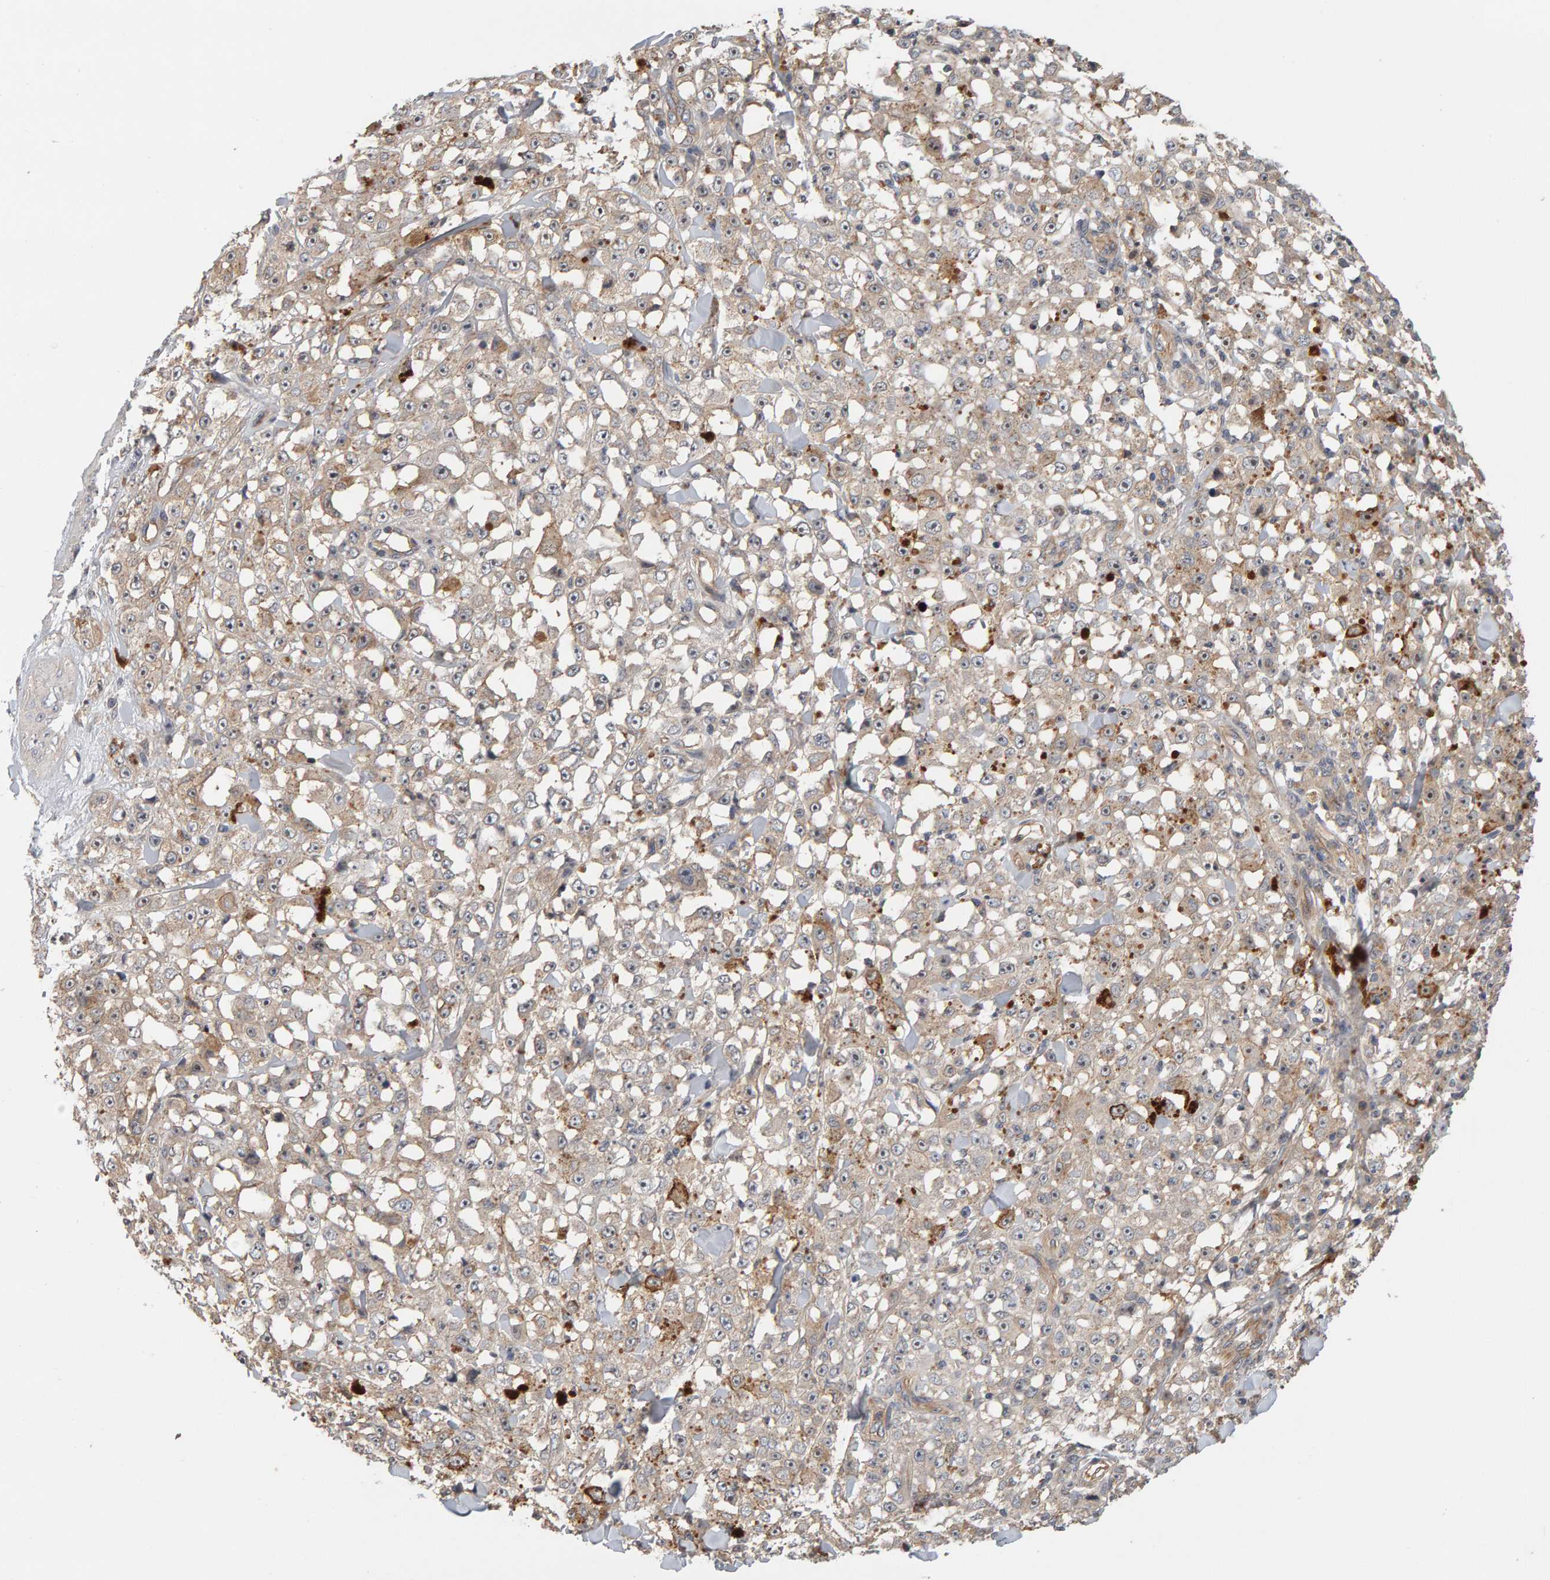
{"staining": {"intensity": "weak", "quantity": "25%-75%", "location": "cytoplasmic/membranous"}, "tissue": "melanoma", "cell_type": "Tumor cells", "image_type": "cancer", "snomed": [{"axis": "morphology", "description": "Malignant melanoma, NOS"}, {"axis": "topography", "description": "Skin"}], "caption": "Immunohistochemical staining of malignant melanoma reveals weak cytoplasmic/membranous protein staining in about 25%-75% of tumor cells.", "gene": "PPP1R16A", "patient": {"sex": "female", "age": 82}}